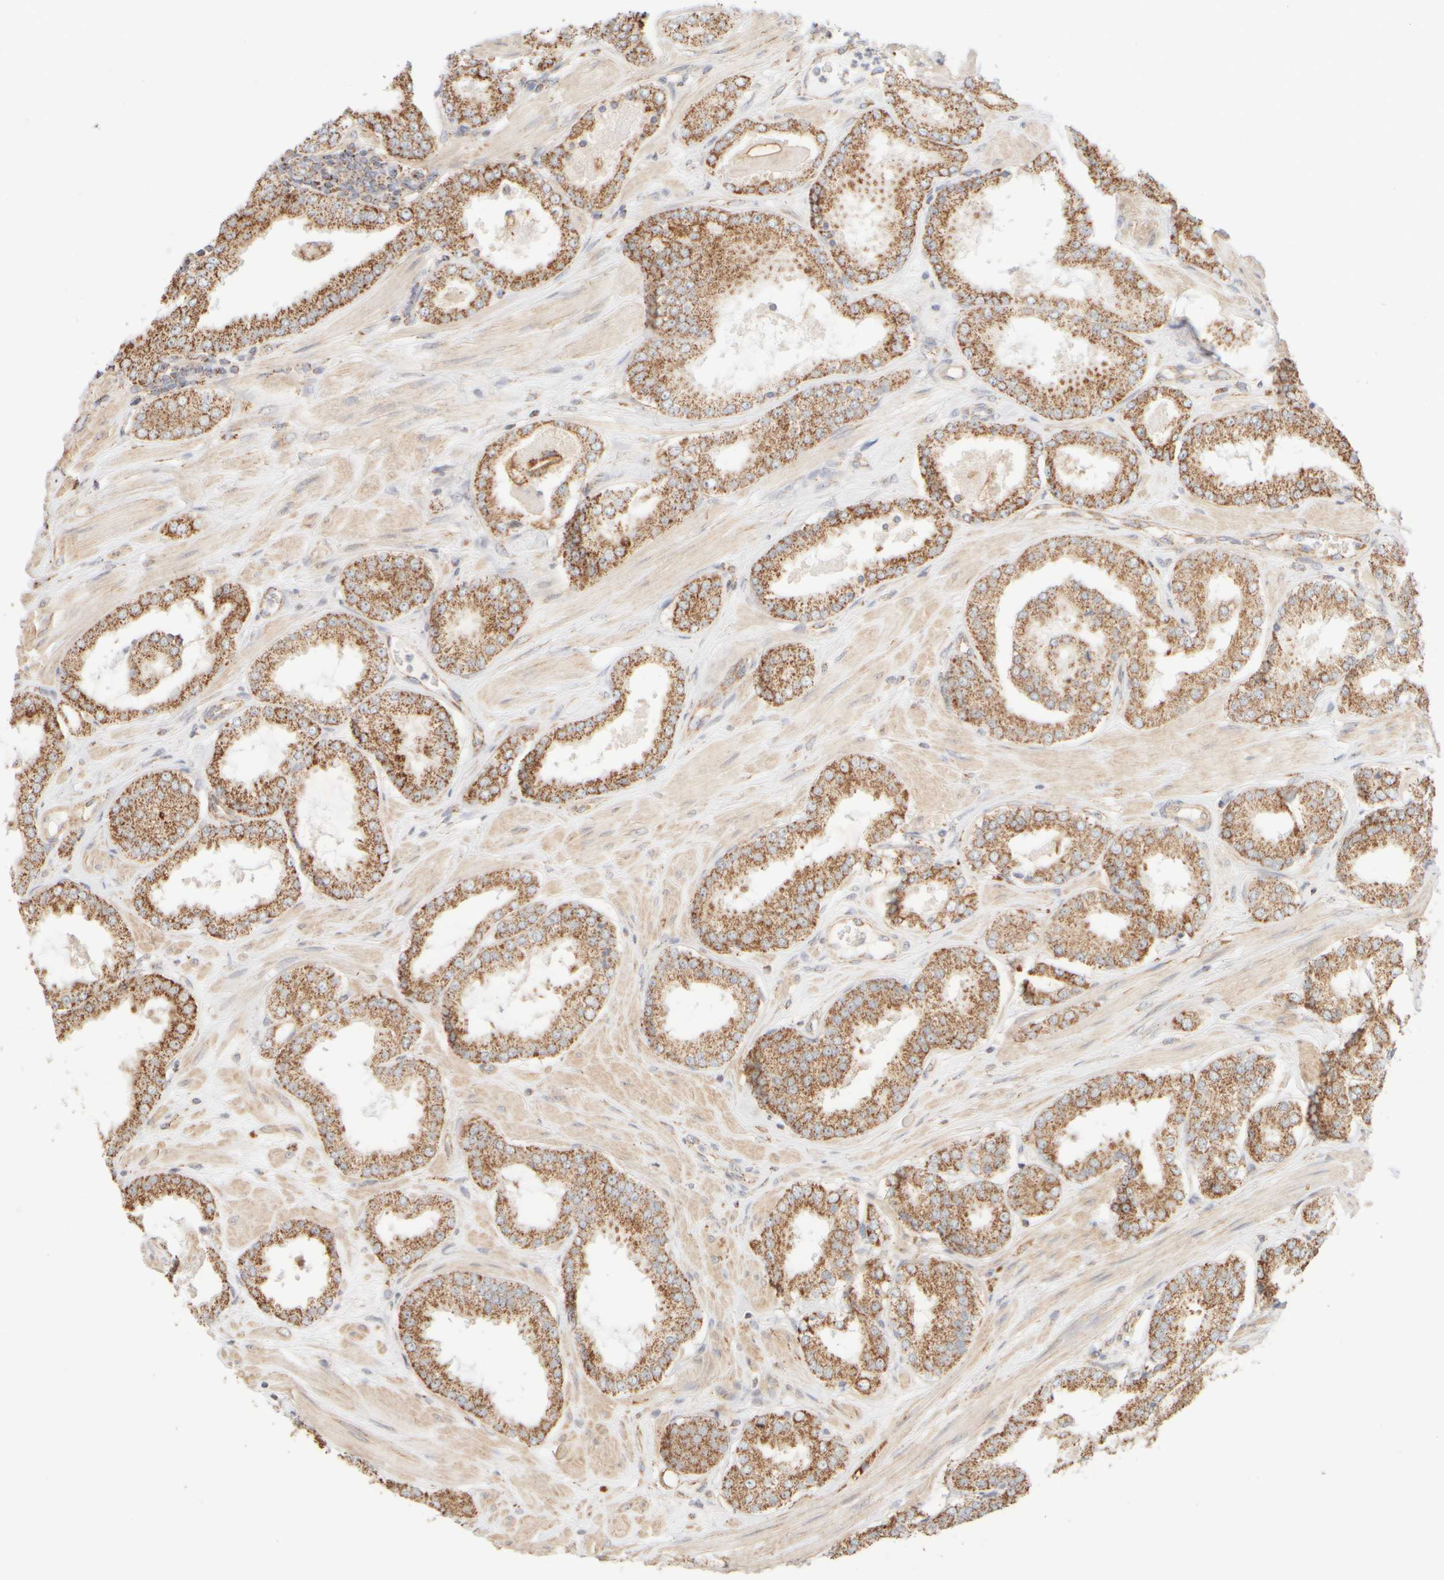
{"staining": {"intensity": "moderate", "quantity": ">75%", "location": "cytoplasmic/membranous"}, "tissue": "prostate cancer", "cell_type": "Tumor cells", "image_type": "cancer", "snomed": [{"axis": "morphology", "description": "Adenocarcinoma, Low grade"}, {"axis": "topography", "description": "Prostate"}], "caption": "The histopathology image demonstrates staining of prostate cancer (low-grade adenocarcinoma), revealing moderate cytoplasmic/membranous protein staining (brown color) within tumor cells.", "gene": "APBB2", "patient": {"sex": "male", "age": 62}}